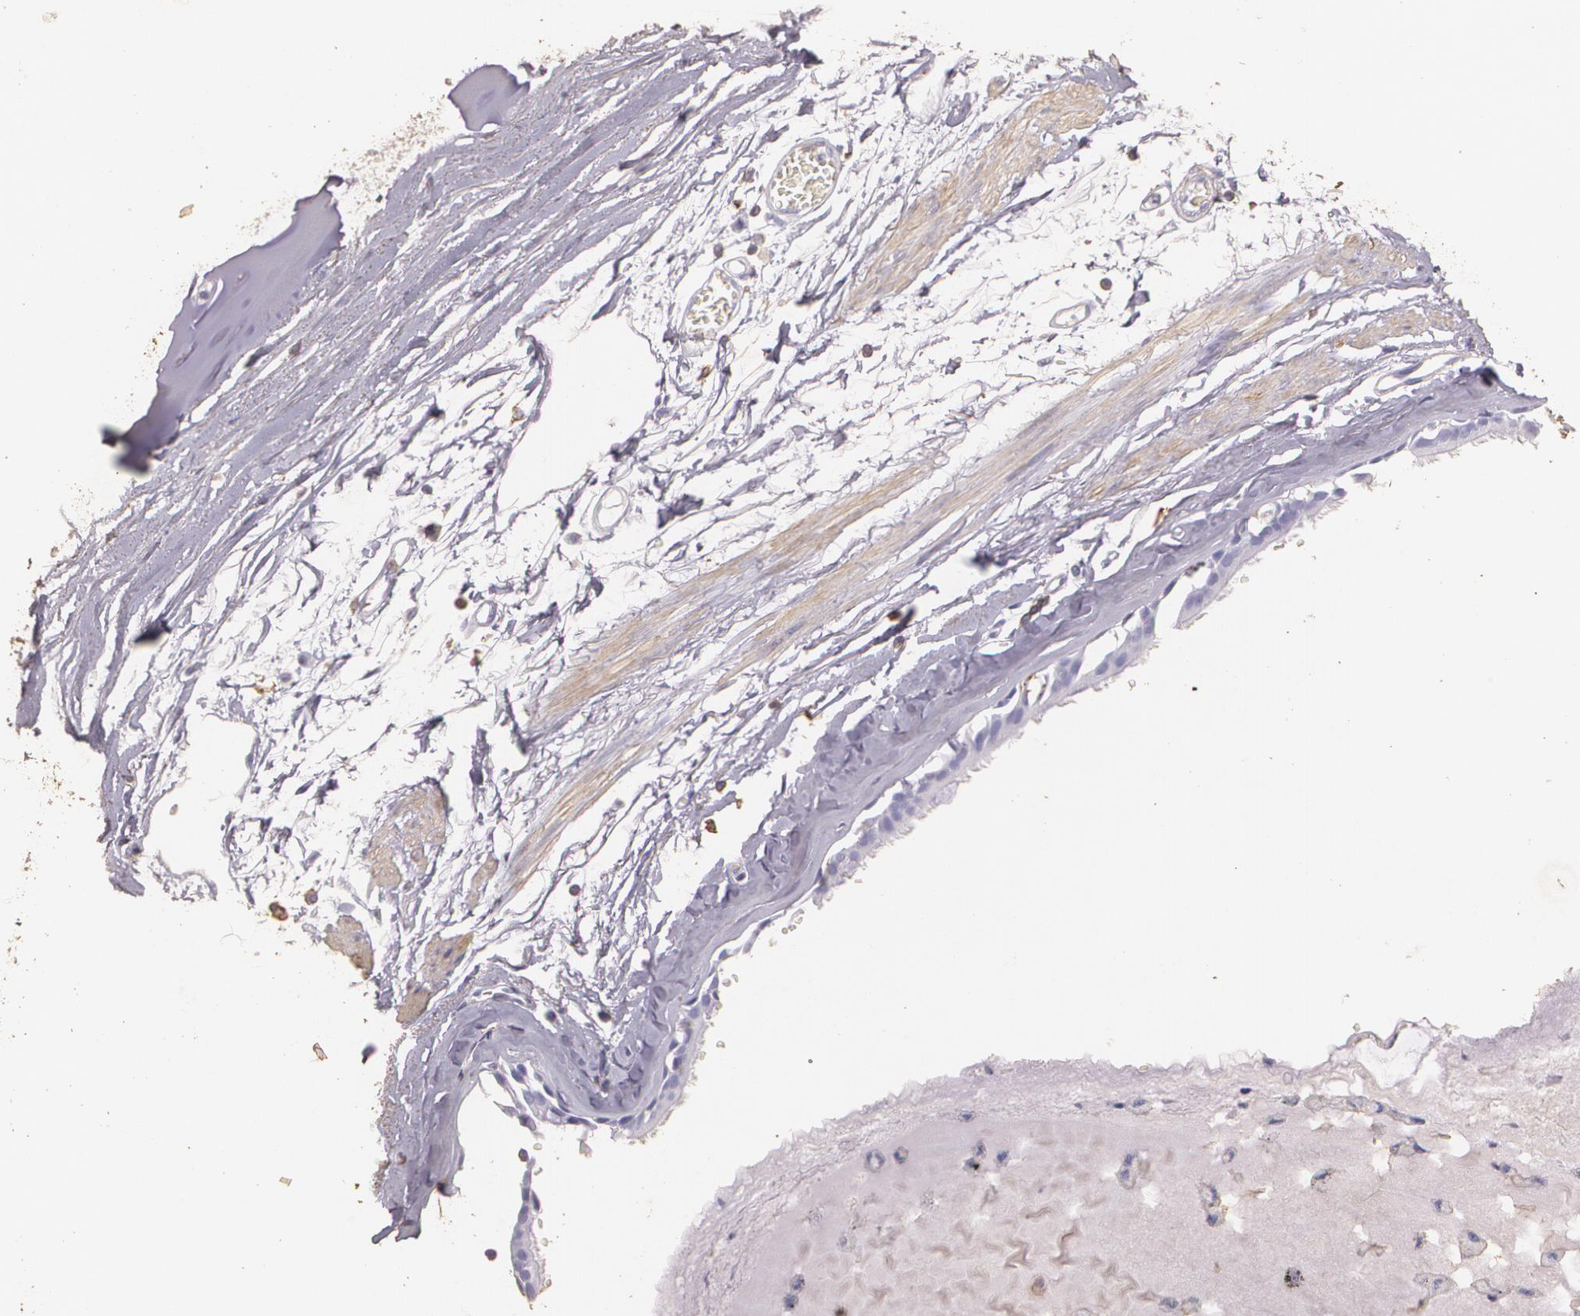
{"staining": {"intensity": "negative", "quantity": "none", "location": "none"}, "tissue": "adipose tissue", "cell_type": "Adipocytes", "image_type": "normal", "snomed": [{"axis": "morphology", "description": "Normal tissue, NOS"}, {"axis": "topography", "description": "Bronchus"}, {"axis": "topography", "description": "Lung"}], "caption": "Adipose tissue stained for a protein using immunohistochemistry (IHC) displays no staining adipocytes.", "gene": "TGFBR1", "patient": {"sex": "female", "age": 56}}